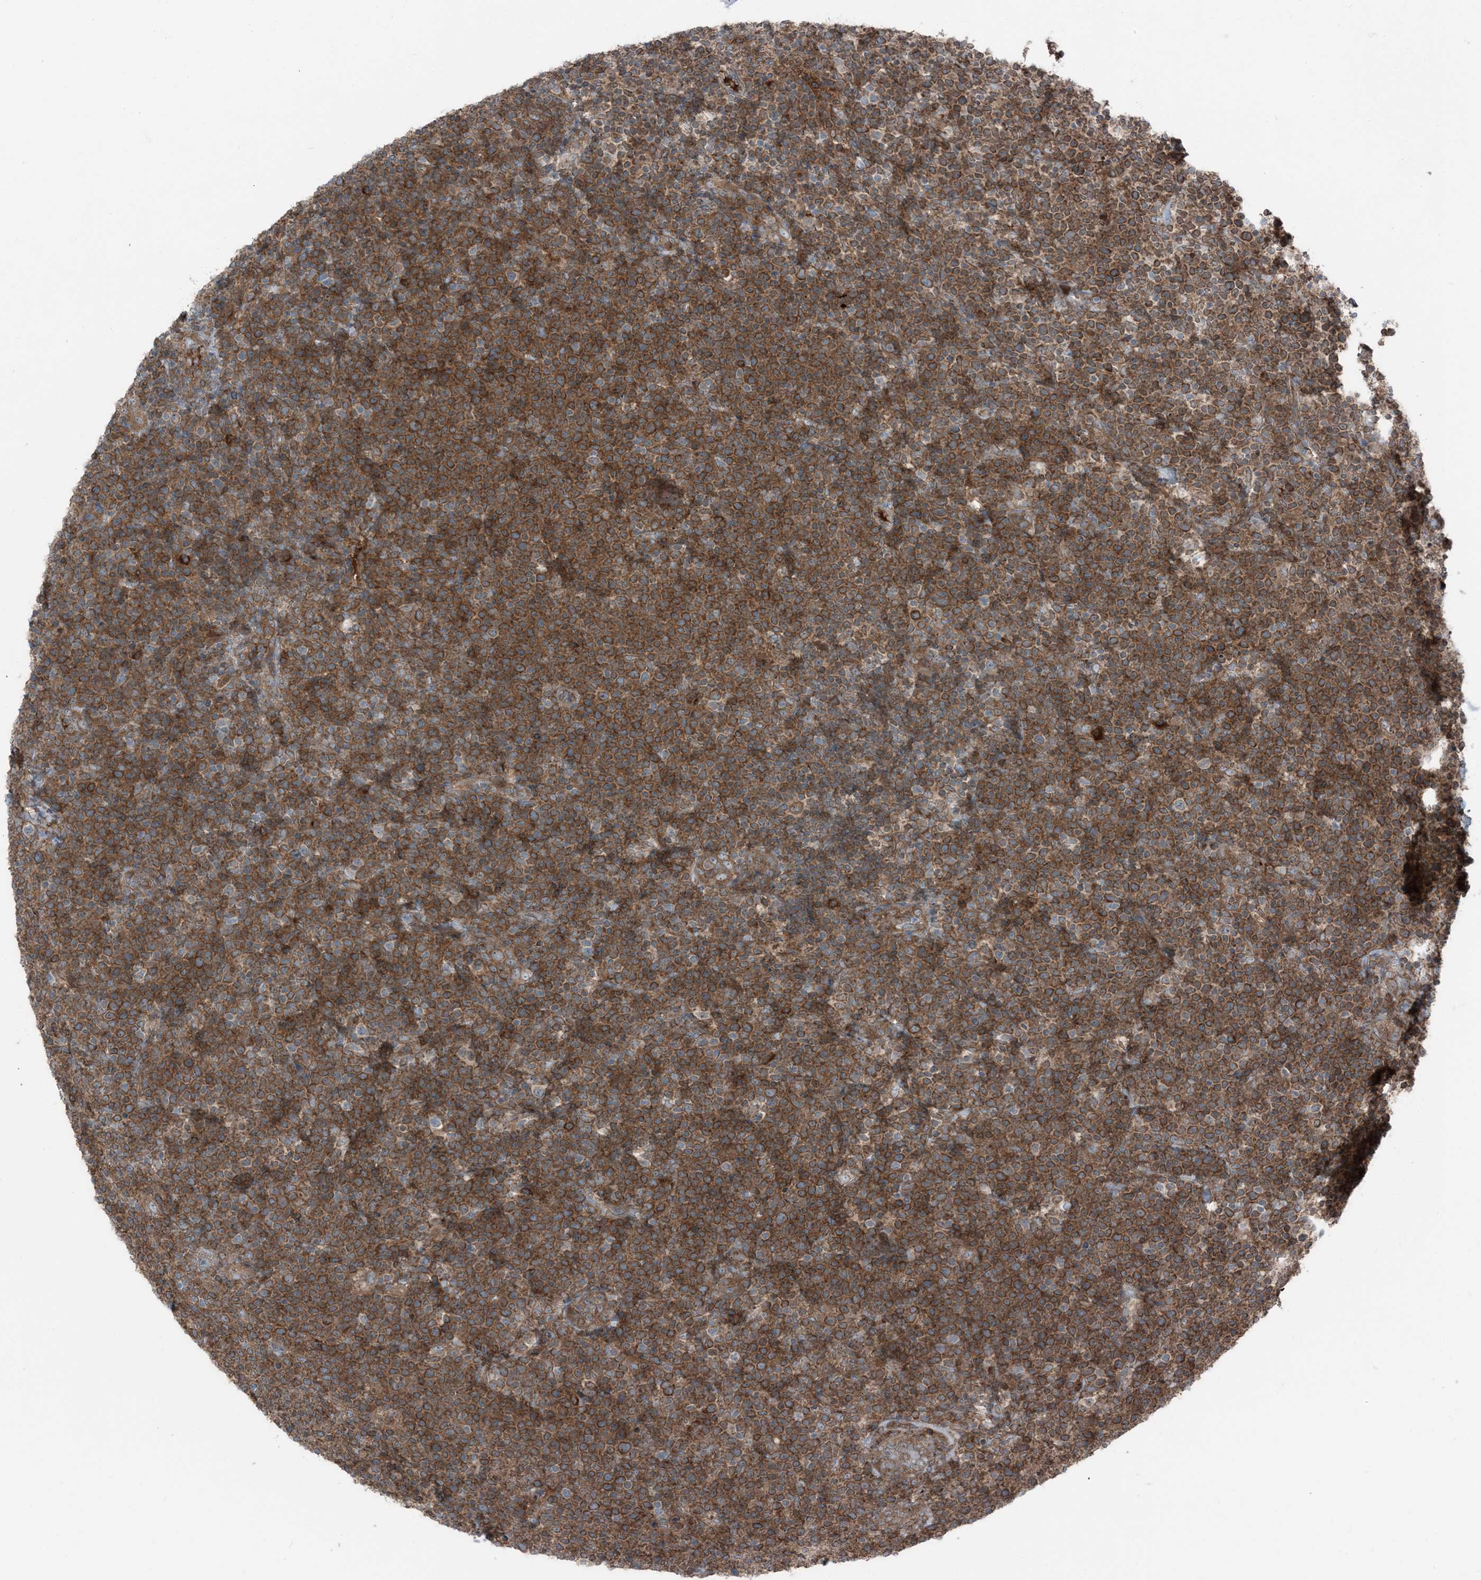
{"staining": {"intensity": "strong", "quantity": ">75%", "location": "cytoplasmic/membranous"}, "tissue": "lymphoma", "cell_type": "Tumor cells", "image_type": "cancer", "snomed": [{"axis": "morphology", "description": "Malignant lymphoma, non-Hodgkin's type, High grade"}, {"axis": "topography", "description": "Lymph node"}], "caption": "A high amount of strong cytoplasmic/membranous expression is seen in approximately >75% of tumor cells in lymphoma tissue.", "gene": "RAB3GAP1", "patient": {"sex": "male", "age": 61}}